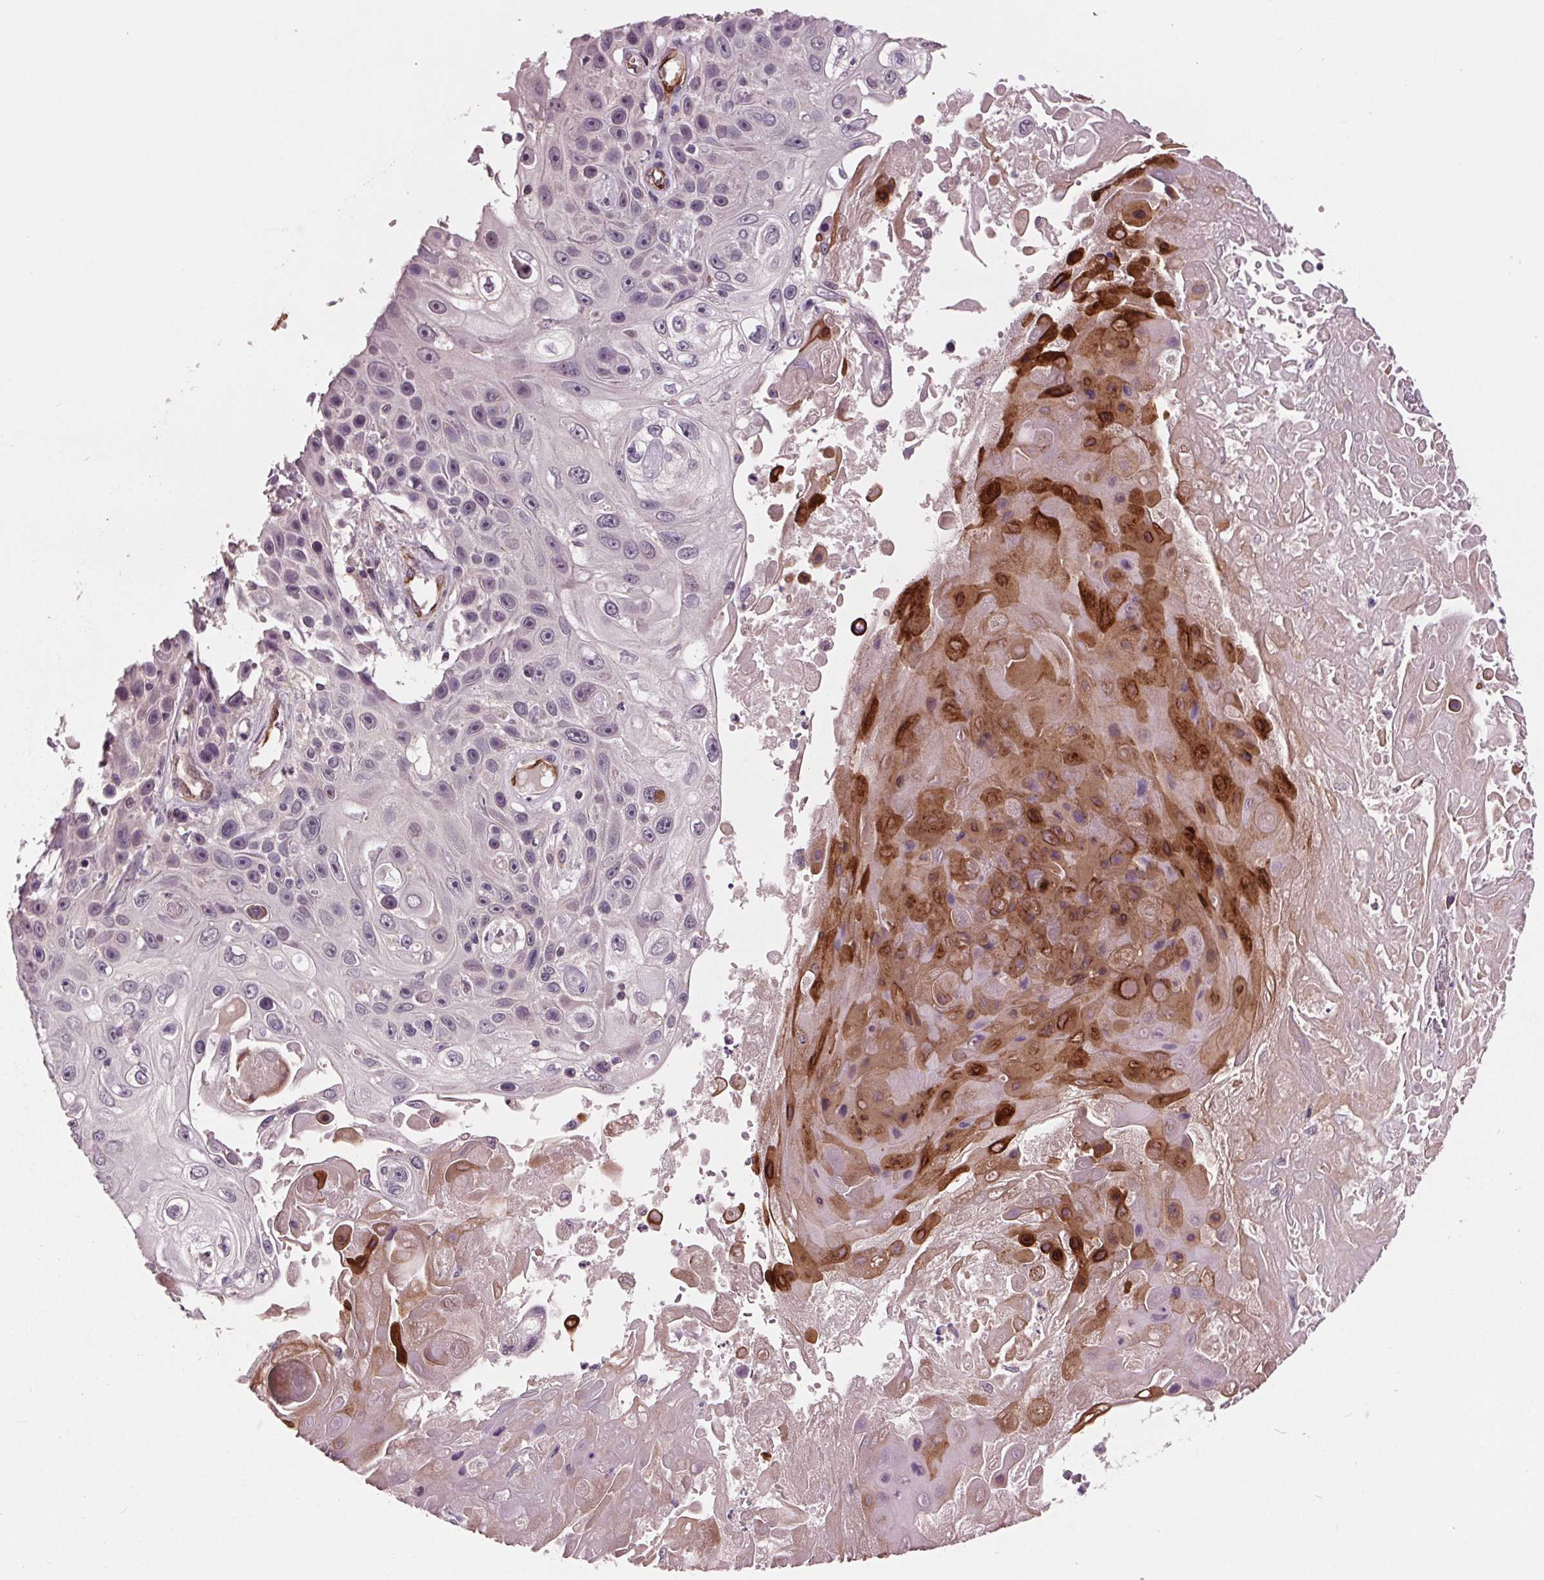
{"staining": {"intensity": "negative", "quantity": "none", "location": "none"}, "tissue": "skin cancer", "cell_type": "Tumor cells", "image_type": "cancer", "snomed": [{"axis": "morphology", "description": "Squamous cell carcinoma, NOS"}, {"axis": "topography", "description": "Skin"}], "caption": "High power microscopy micrograph of an IHC micrograph of skin cancer, revealing no significant staining in tumor cells.", "gene": "MAPK8", "patient": {"sex": "male", "age": 82}}